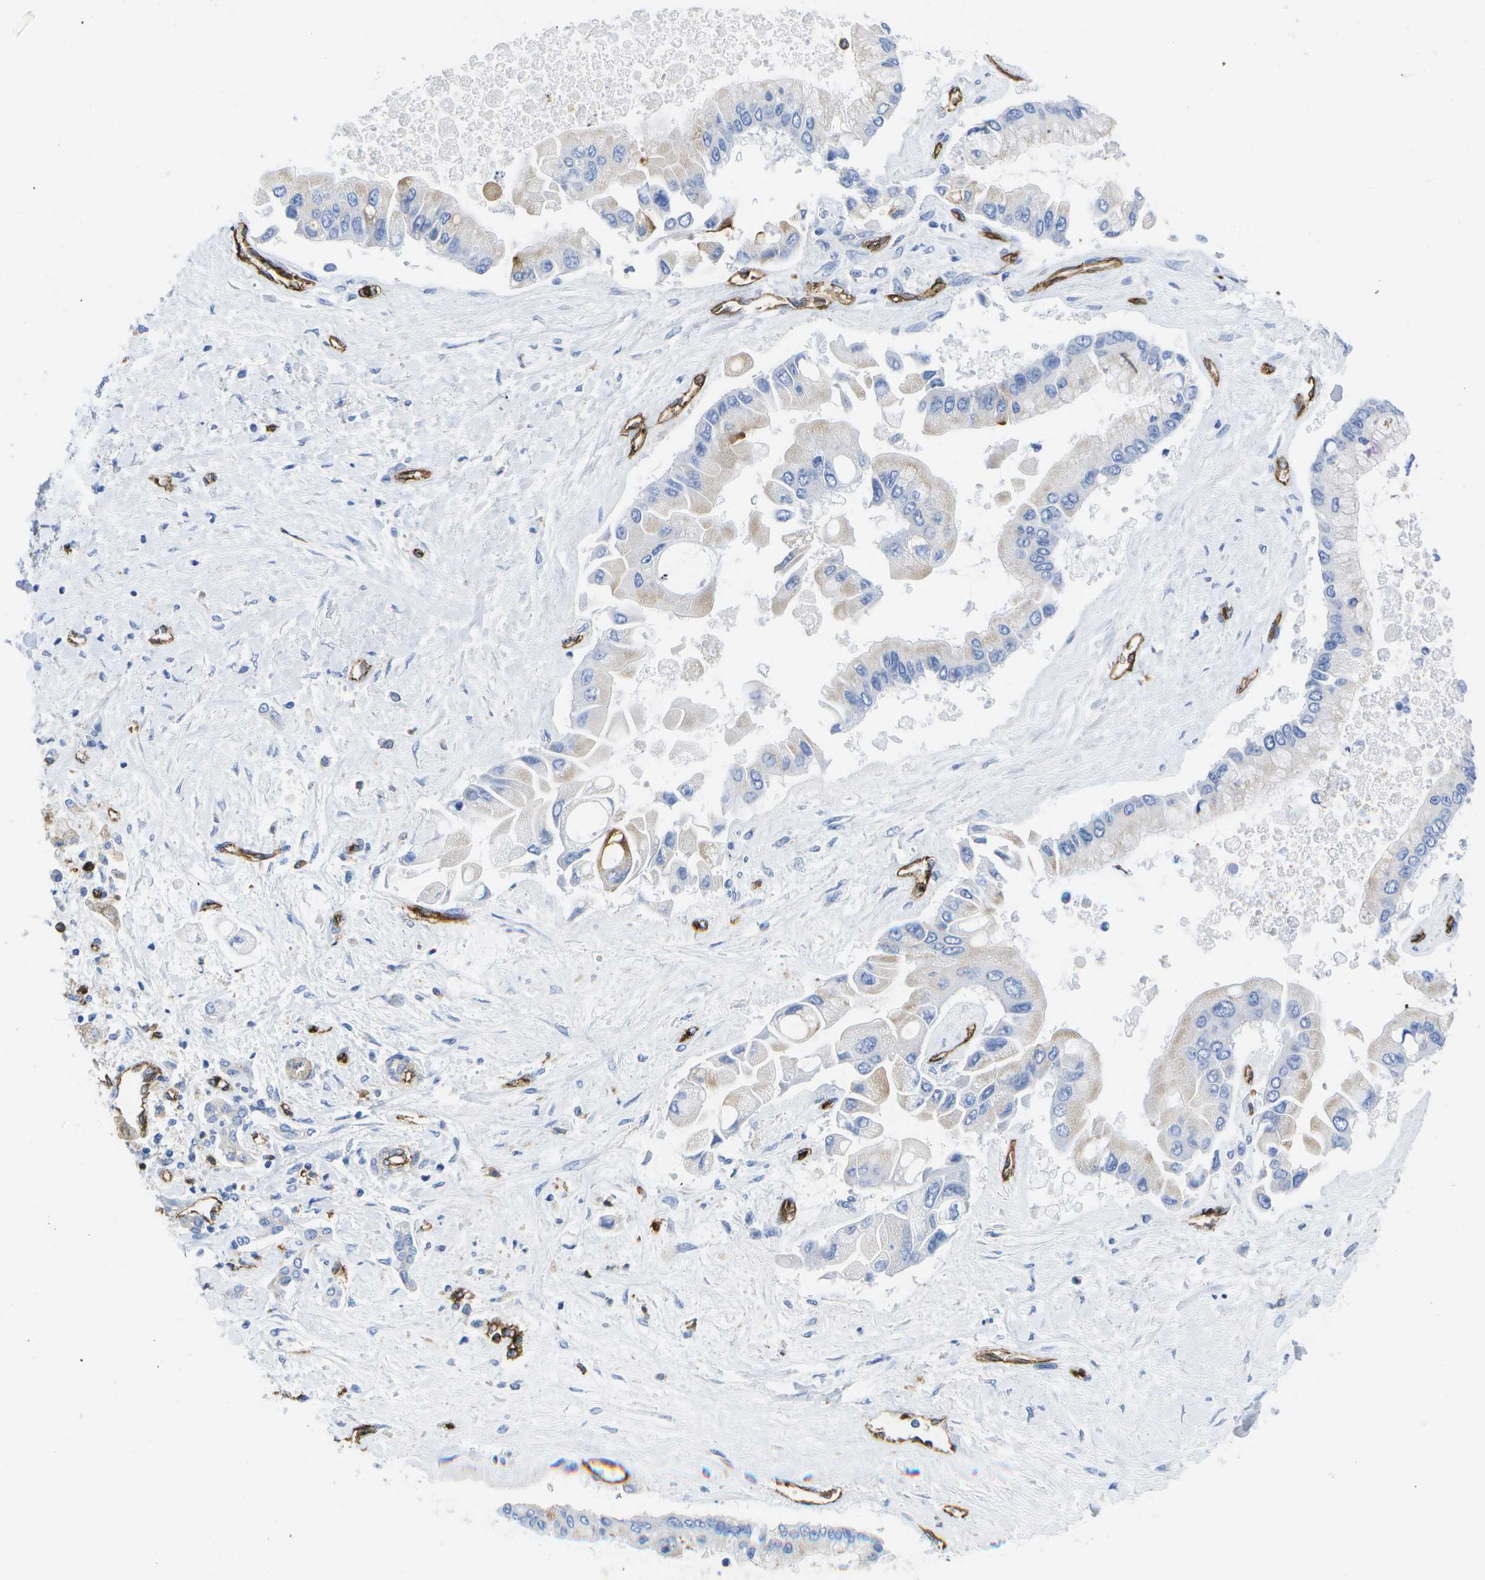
{"staining": {"intensity": "negative", "quantity": "none", "location": "none"}, "tissue": "liver cancer", "cell_type": "Tumor cells", "image_type": "cancer", "snomed": [{"axis": "morphology", "description": "Cholangiocarcinoma"}, {"axis": "topography", "description": "Liver"}], "caption": "IHC of human liver cancer reveals no staining in tumor cells.", "gene": "DYSF", "patient": {"sex": "male", "age": 50}}